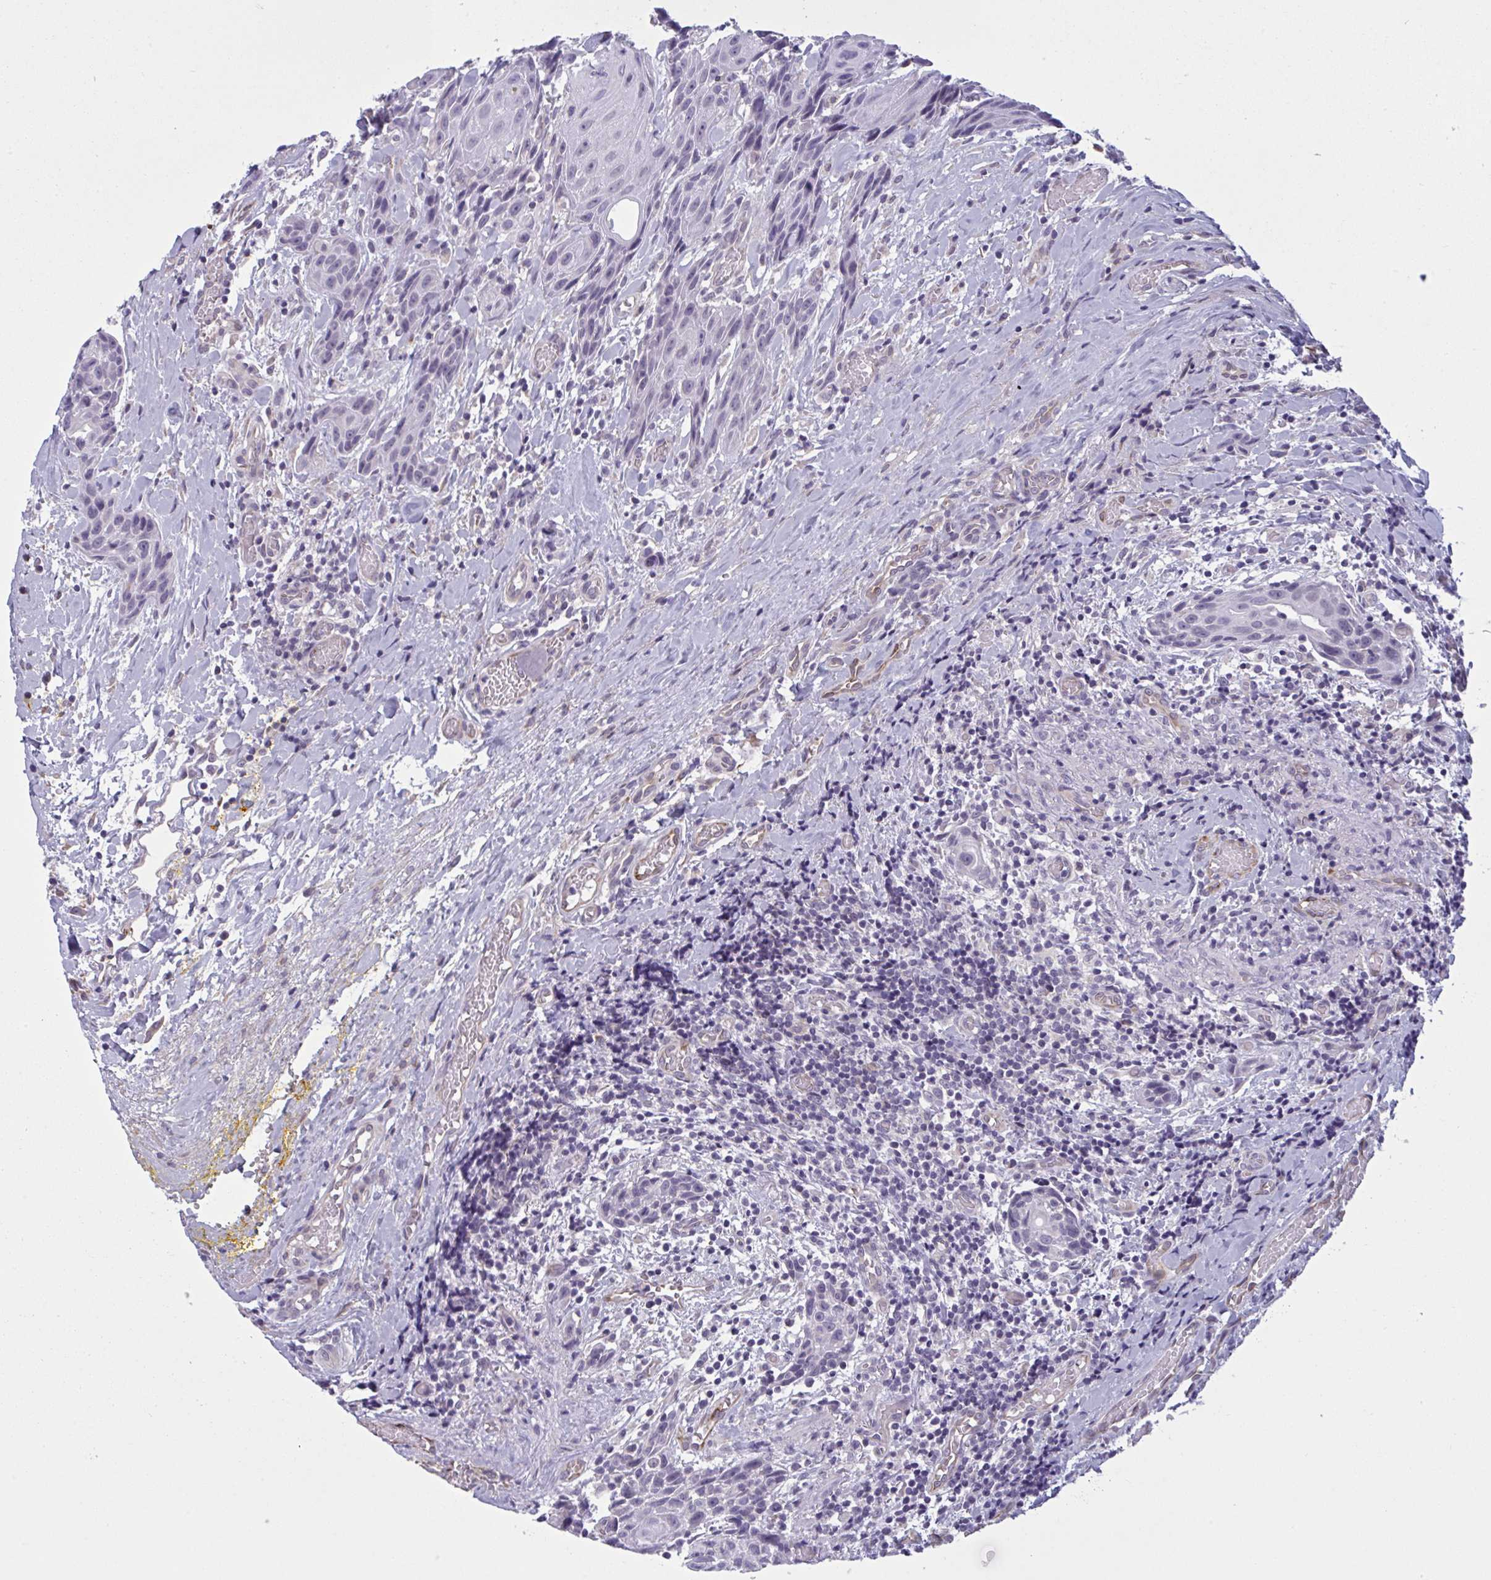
{"staining": {"intensity": "negative", "quantity": "none", "location": "none"}, "tissue": "head and neck cancer", "cell_type": "Tumor cells", "image_type": "cancer", "snomed": [{"axis": "morphology", "description": "Squamous cell carcinoma, NOS"}, {"axis": "topography", "description": "Oral tissue"}, {"axis": "topography", "description": "Head-Neck"}], "caption": "This is an immunohistochemistry (IHC) image of human head and neck cancer. There is no positivity in tumor cells.", "gene": "OR1L3", "patient": {"sex": "male", "age": 49}}